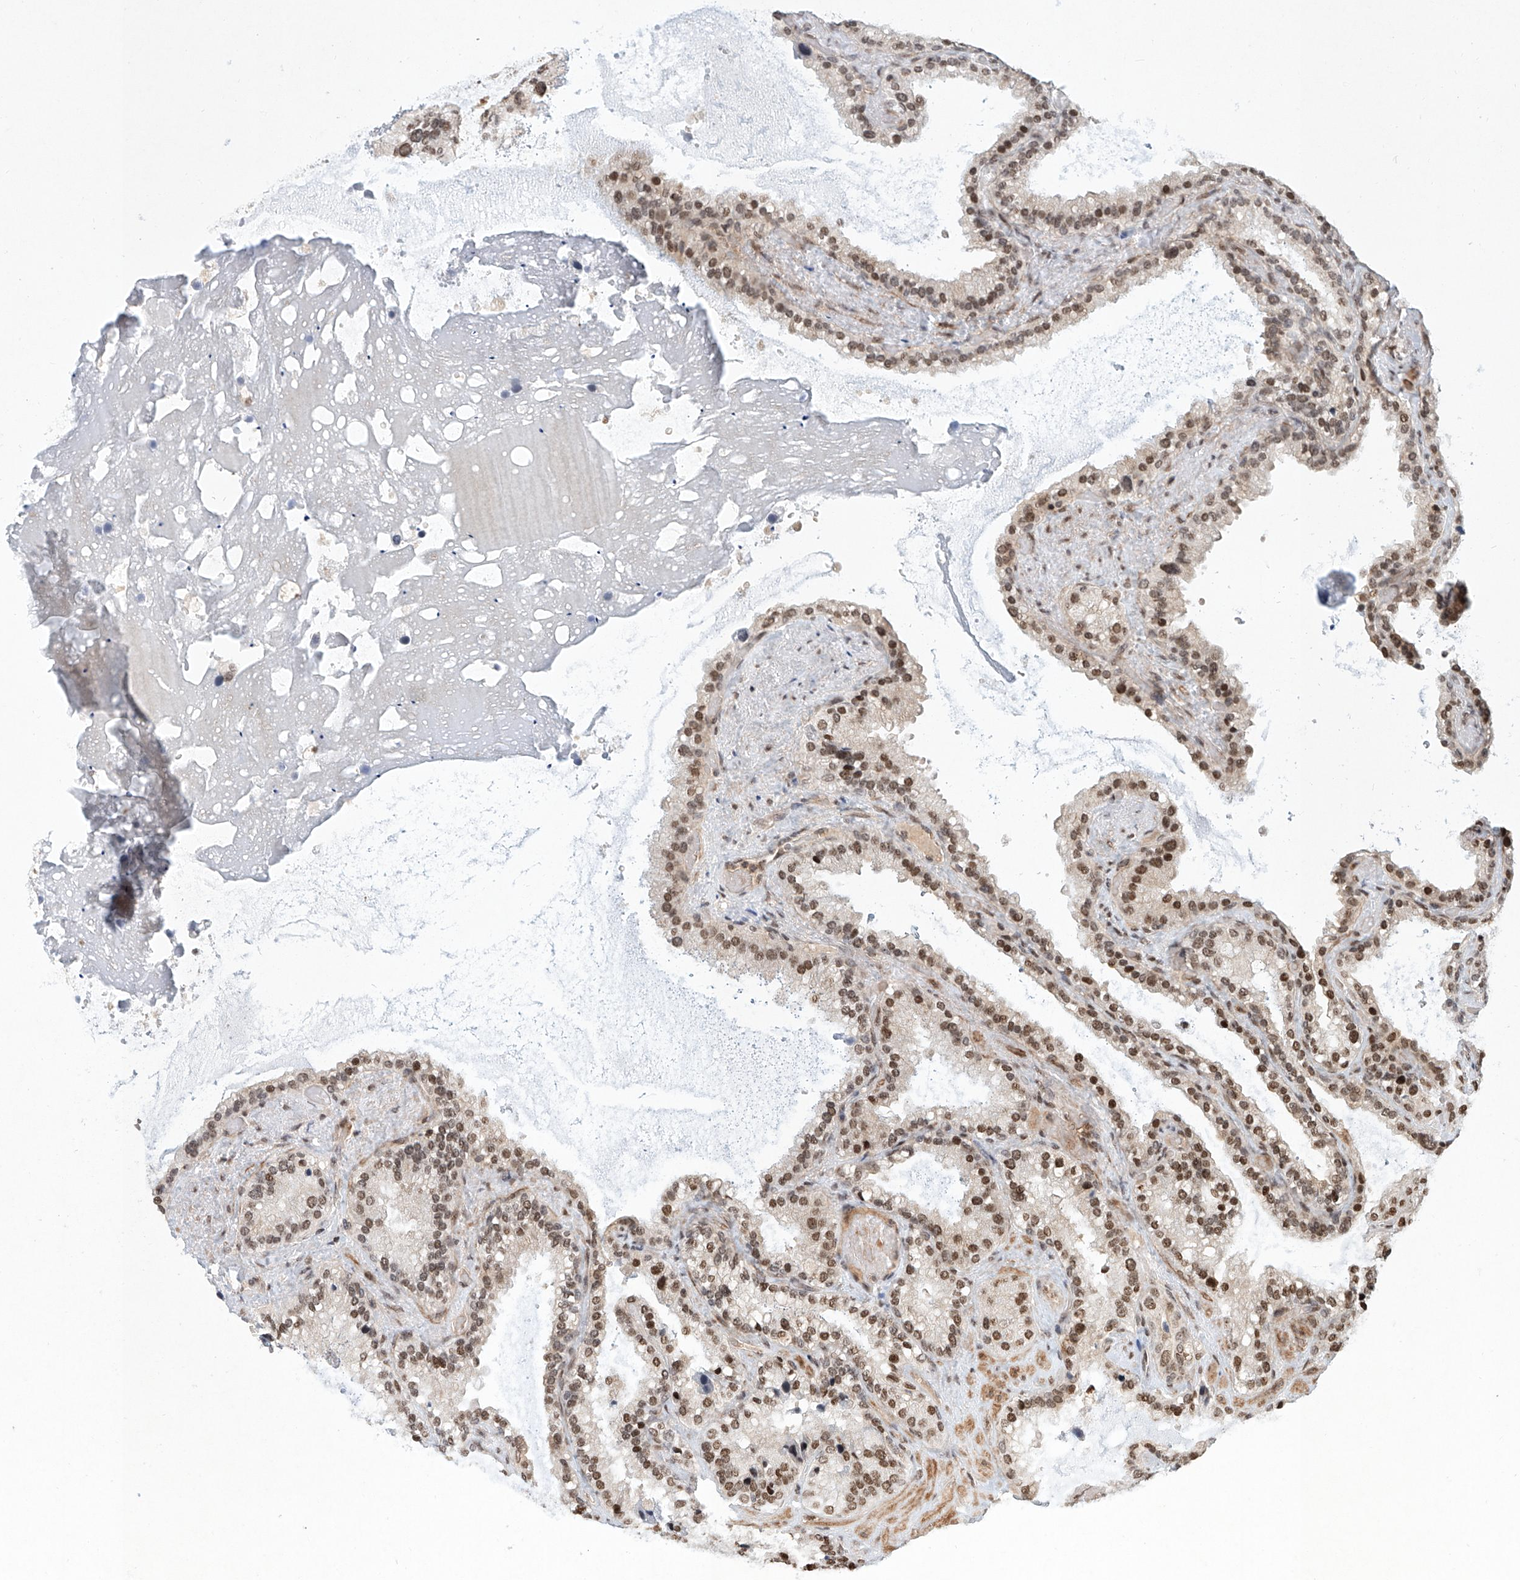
{"staining": {"intensity": "moderate", "quantity": ">75%", "location": "nuclear"}, "tissue": "seminal vesicle", "cell_type": "Glandular cells", "image_type": "normal", "snomed": [{"axis": "morphology", "description": "Normal tissue, NOS"}, {"axis": "topography", "description": "Prostate"}, {"axis": "topography", "description": "Seminal veicle"}], "caption": "Protein staining exhibits moderate nuclear staining in about >75% of glandular cells in normal seminal vesicle.", "gene": "ZNF470", "patient": {"sex": "male", "age": 68}}